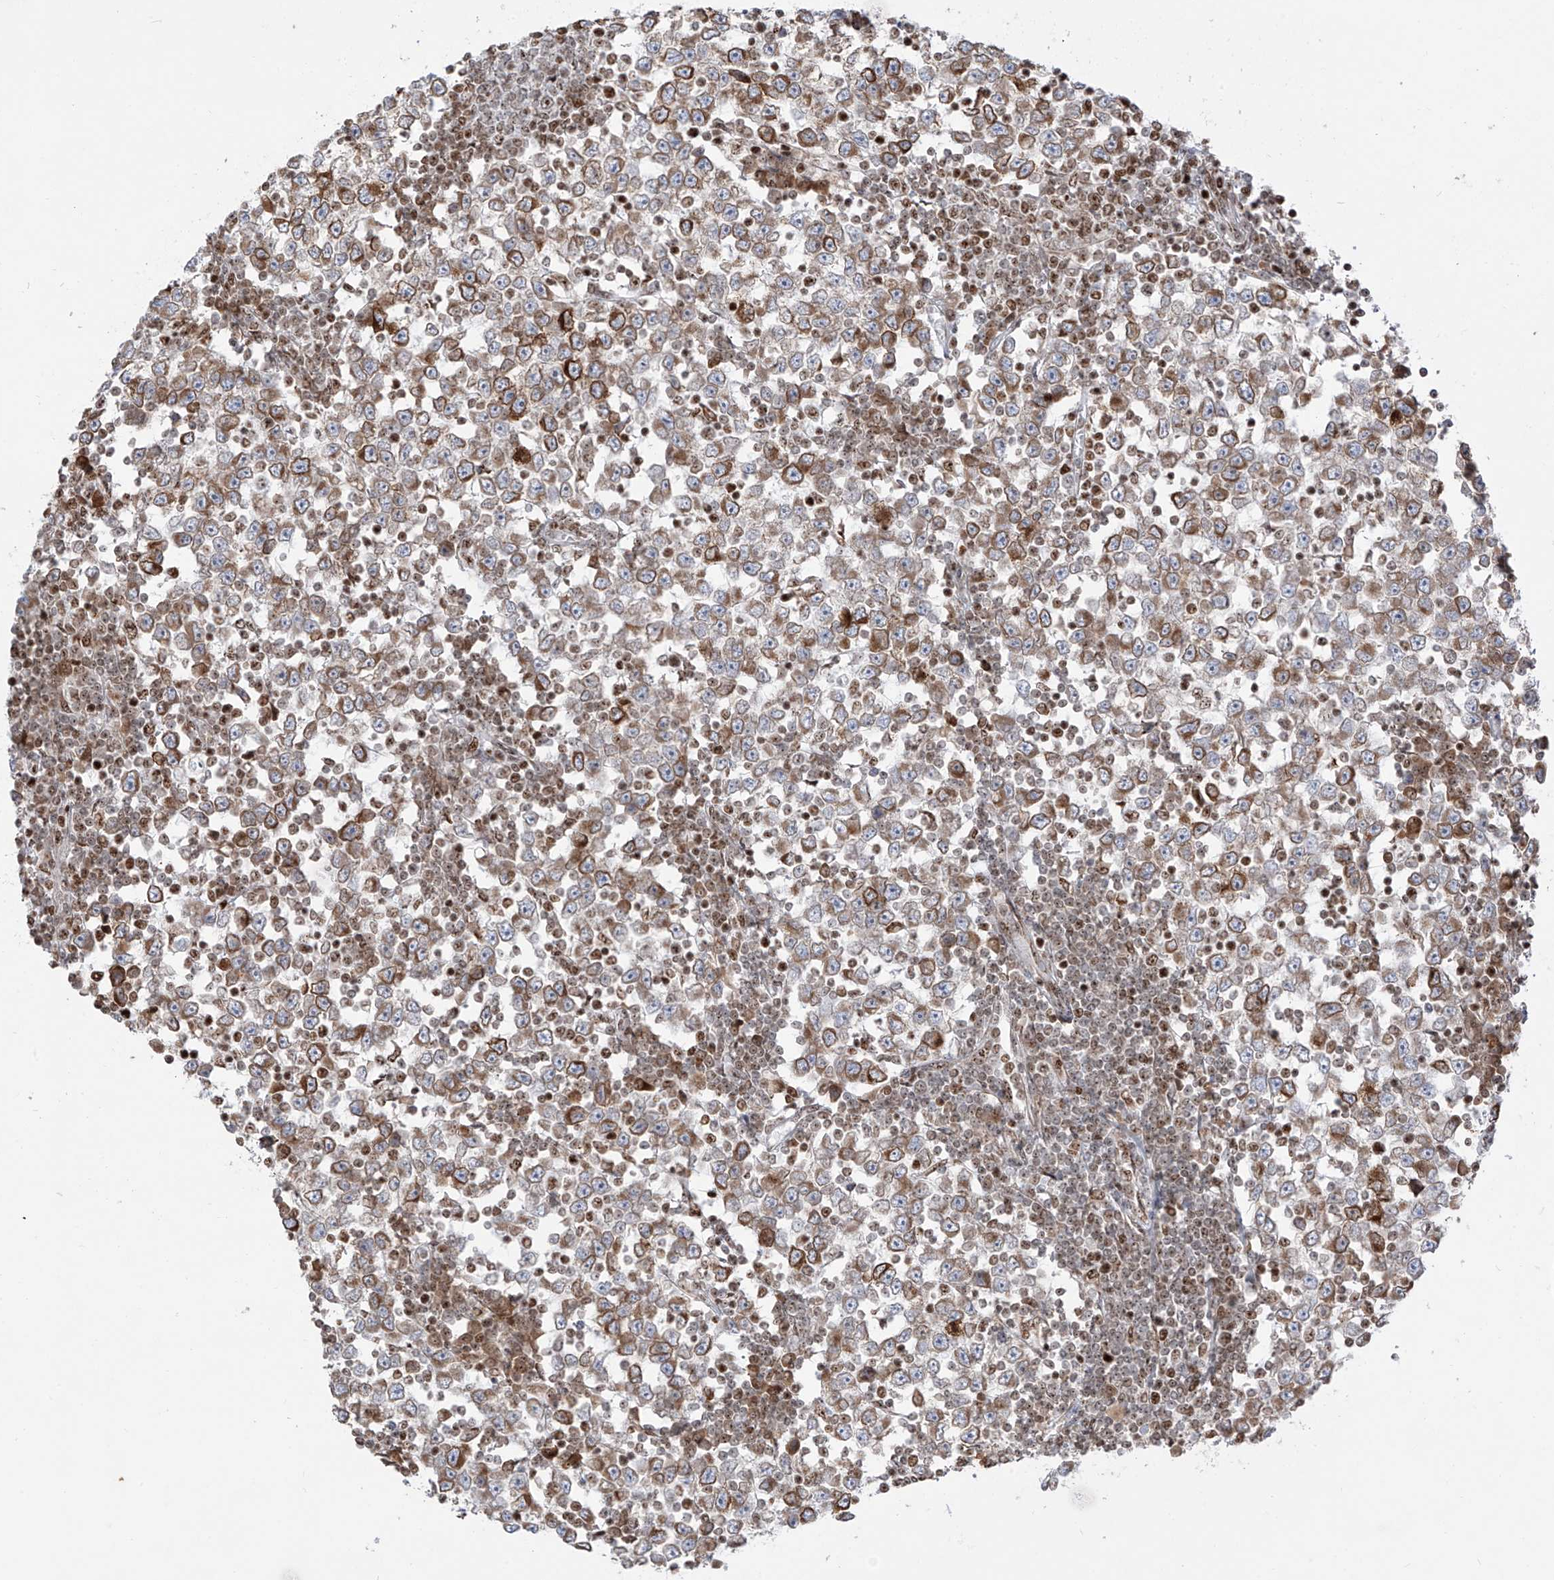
{"staining": {"intensity": "strong", "quantity": "25%-75%", "location": "cytoplasmic/membranous"}, "tissue": "testis cancer", "cell_type": "Tumor cells", "image_type": "cancer", "snomed": [{"axis": "morphology", "description": "Seminoma, NOS"}, {"axis": "topography", "description": "Testis"}], "caption": "There is high levels of strong cytoplasmic/membranous staining in tumor cells of testis cancer (seminoma), as demonstrated by immunohistochemical staining (brown color).", "gene": "ZBTB8A", "patient": {"sex": "male", "age": 65}}